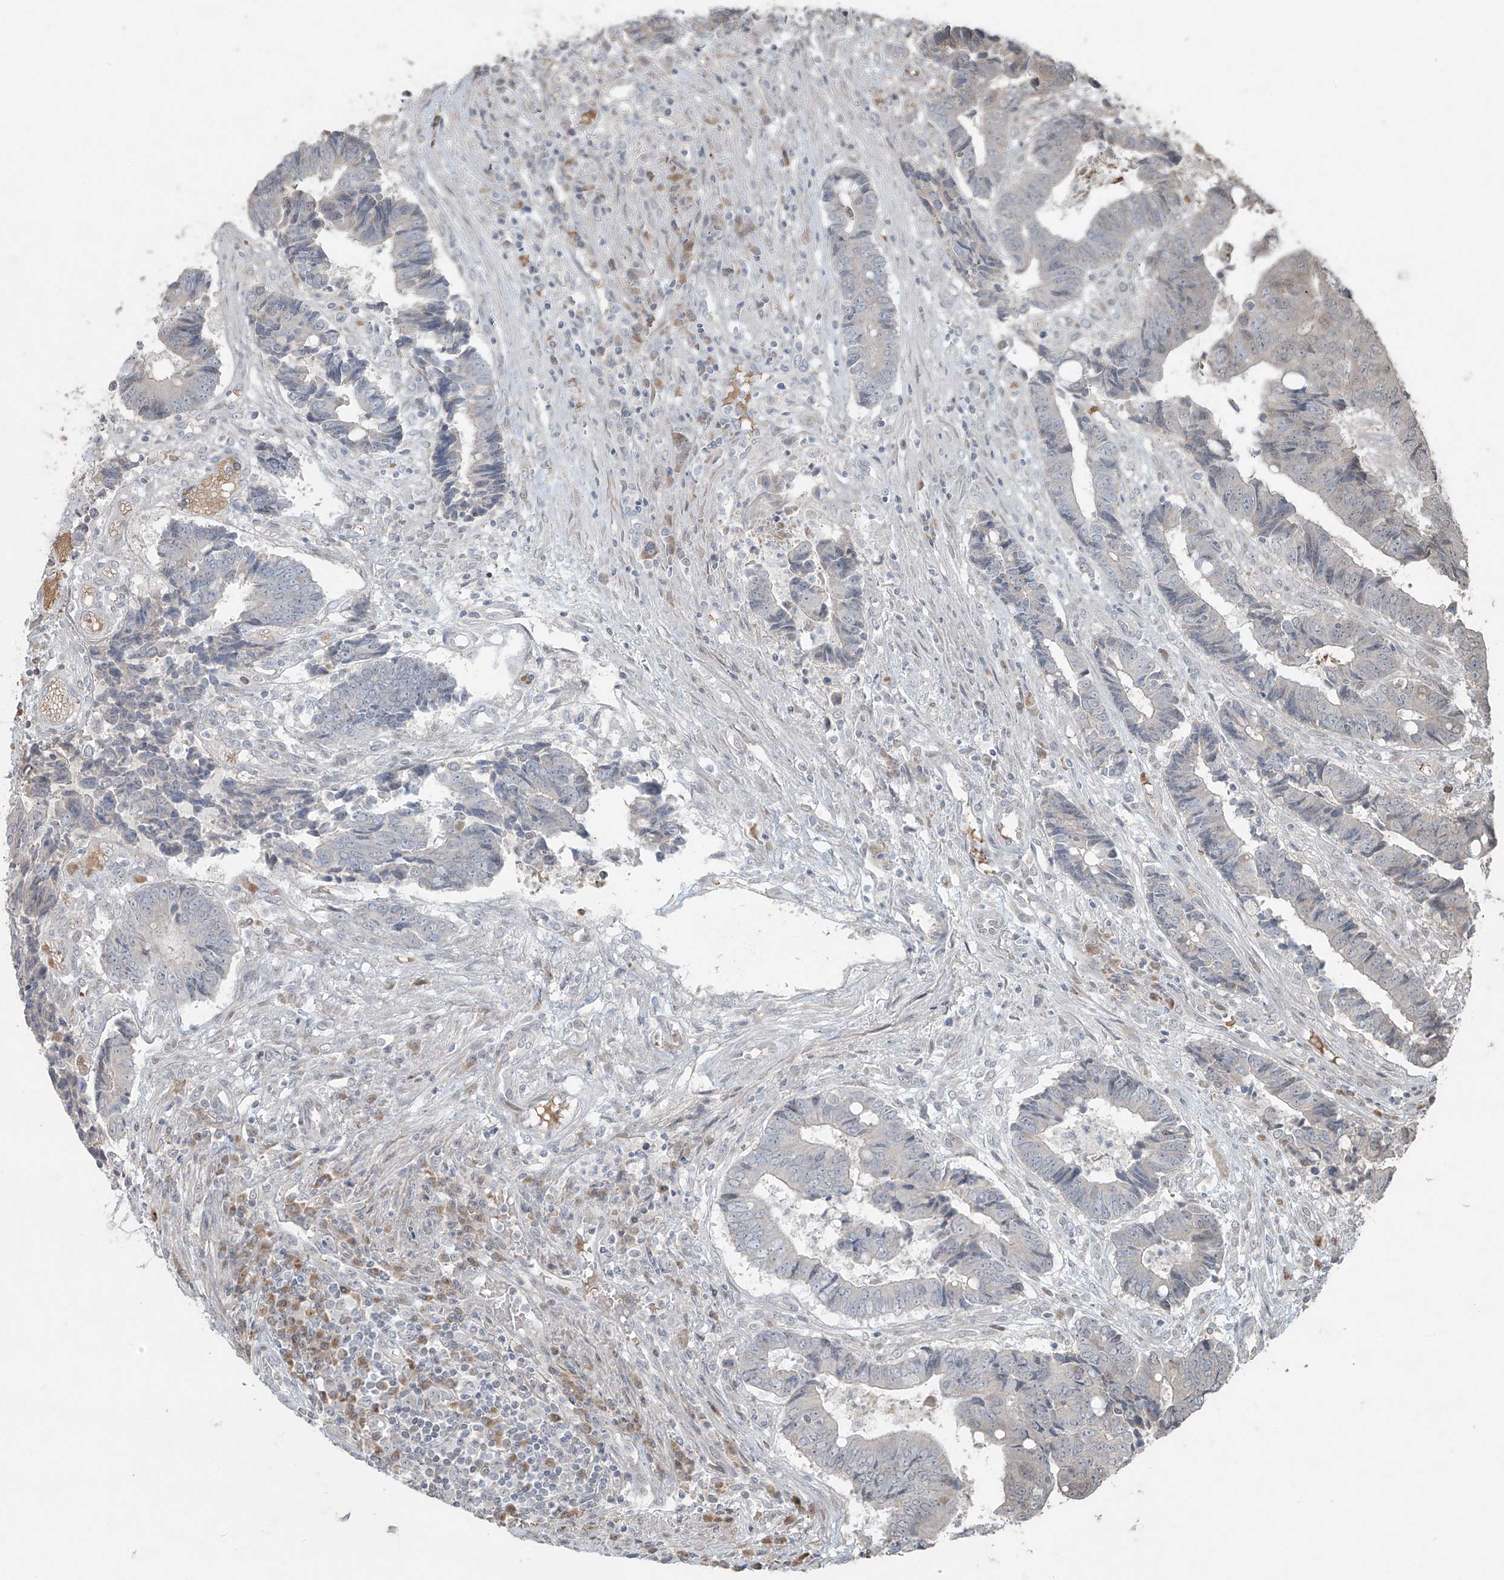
{"staining": {"intensity": "negative", "quantity": "none", "location": "none"}, "tissue": "colorectal cancer", "cell_type": "Tumor cells", "image_type": "cancer", "snomed": [{"axis": "morphology", "description": "Adenocarcinoma, NOS"}, {"axis": "topography", "description": "Rectum"}], "caption": "The immunohistochemistry histopathology image has no significant positivity in tumor cells of colorectal cancer tissue. Nuclei are stained in blue.", "gene": "TTC22", "patient": {"sex": "male", "age": 84}}